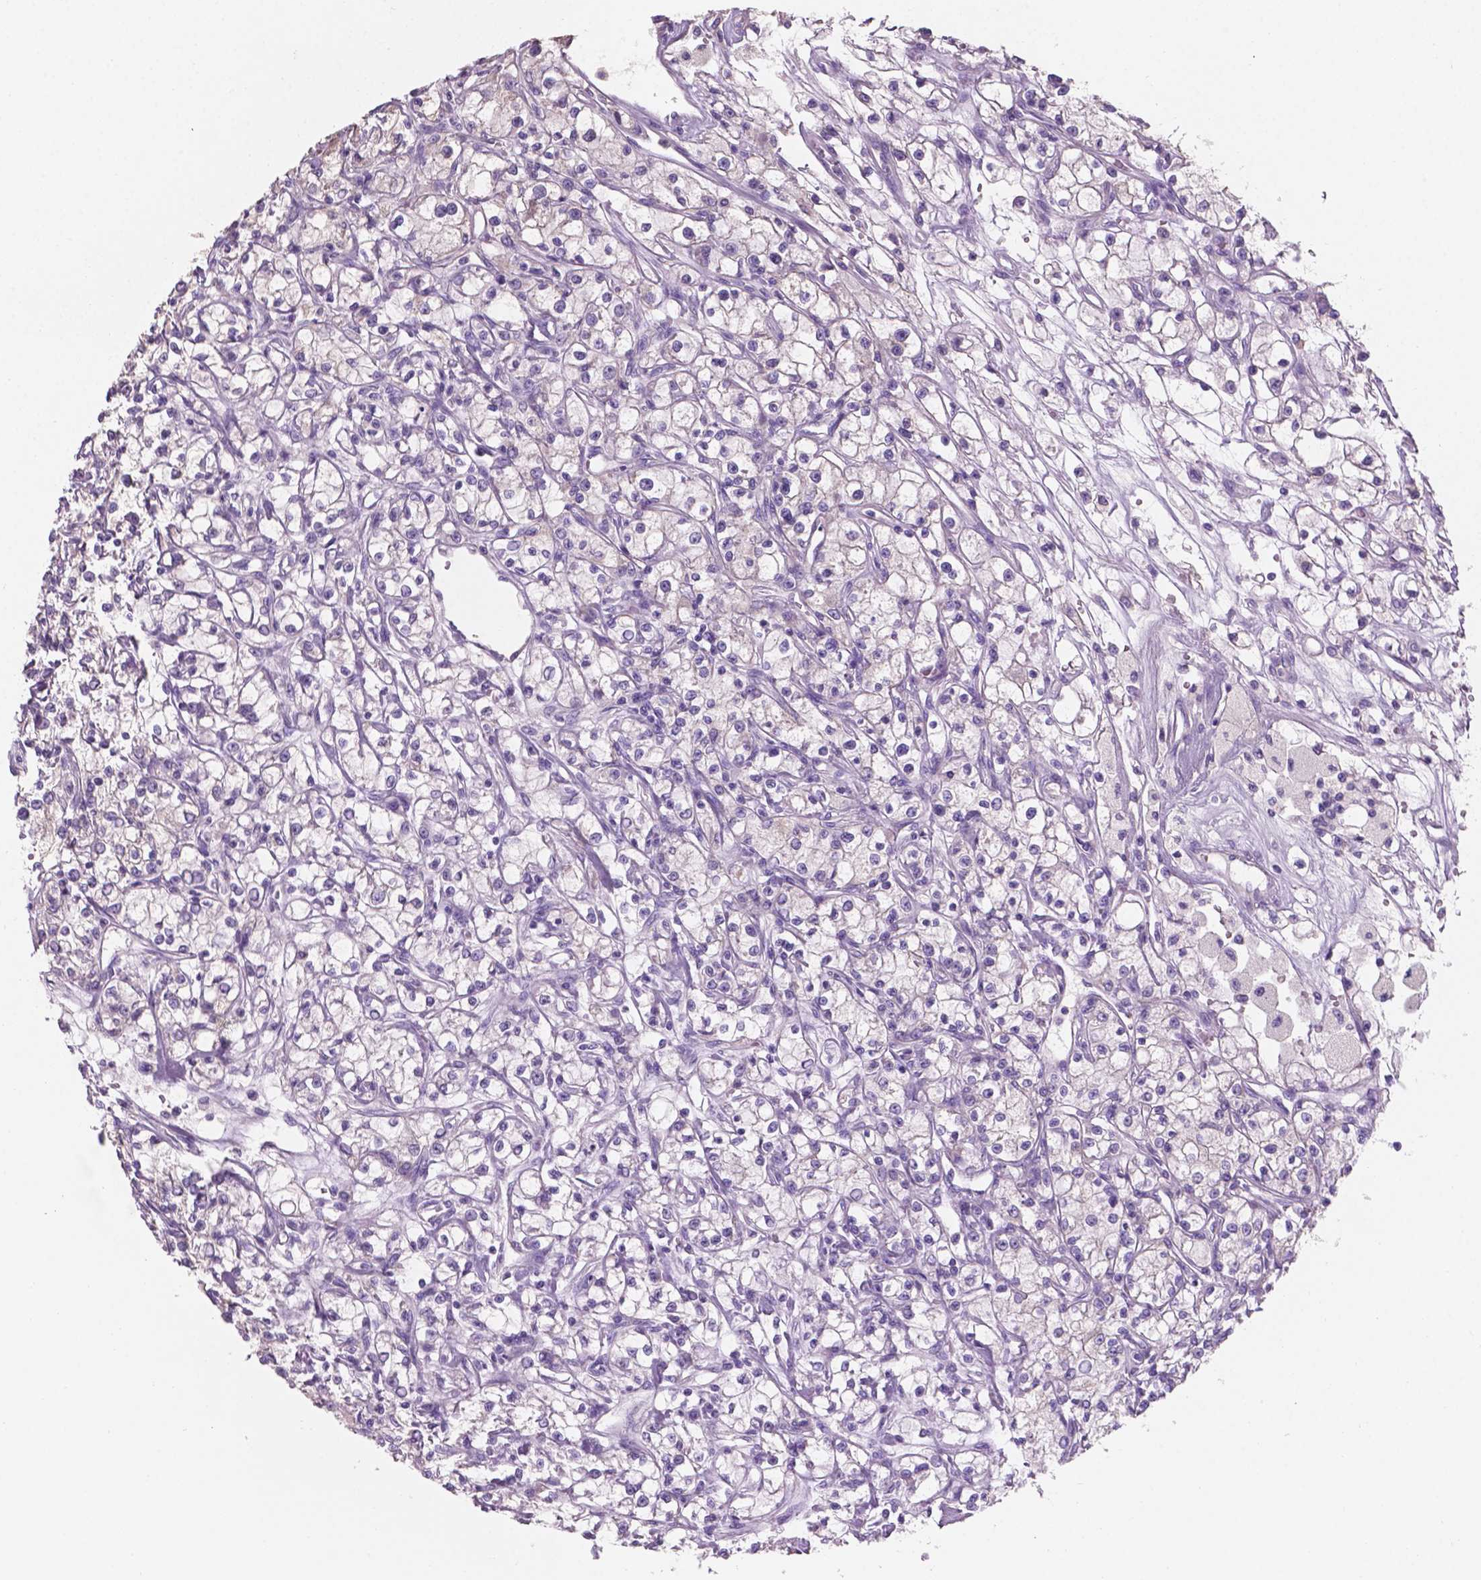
{"staining": {"intensity": "negative", "quantity": "none", "location": "none"}, "tissue": "renal cancer", "cell_type": "Tumor cells", "image_type": "cancer", "snomed": [{"axis": "morphology", "description": "Adenocarcinoma, NOS"}, {"axis": "topography", "description": "Kidney"}], "caption": "Histopathology image shows no significant protein positivity in tumor cells of renal cancer (adenocarcinoma).", "gene": "SBSN", "patient": {"sex": "female", "age": 59}}